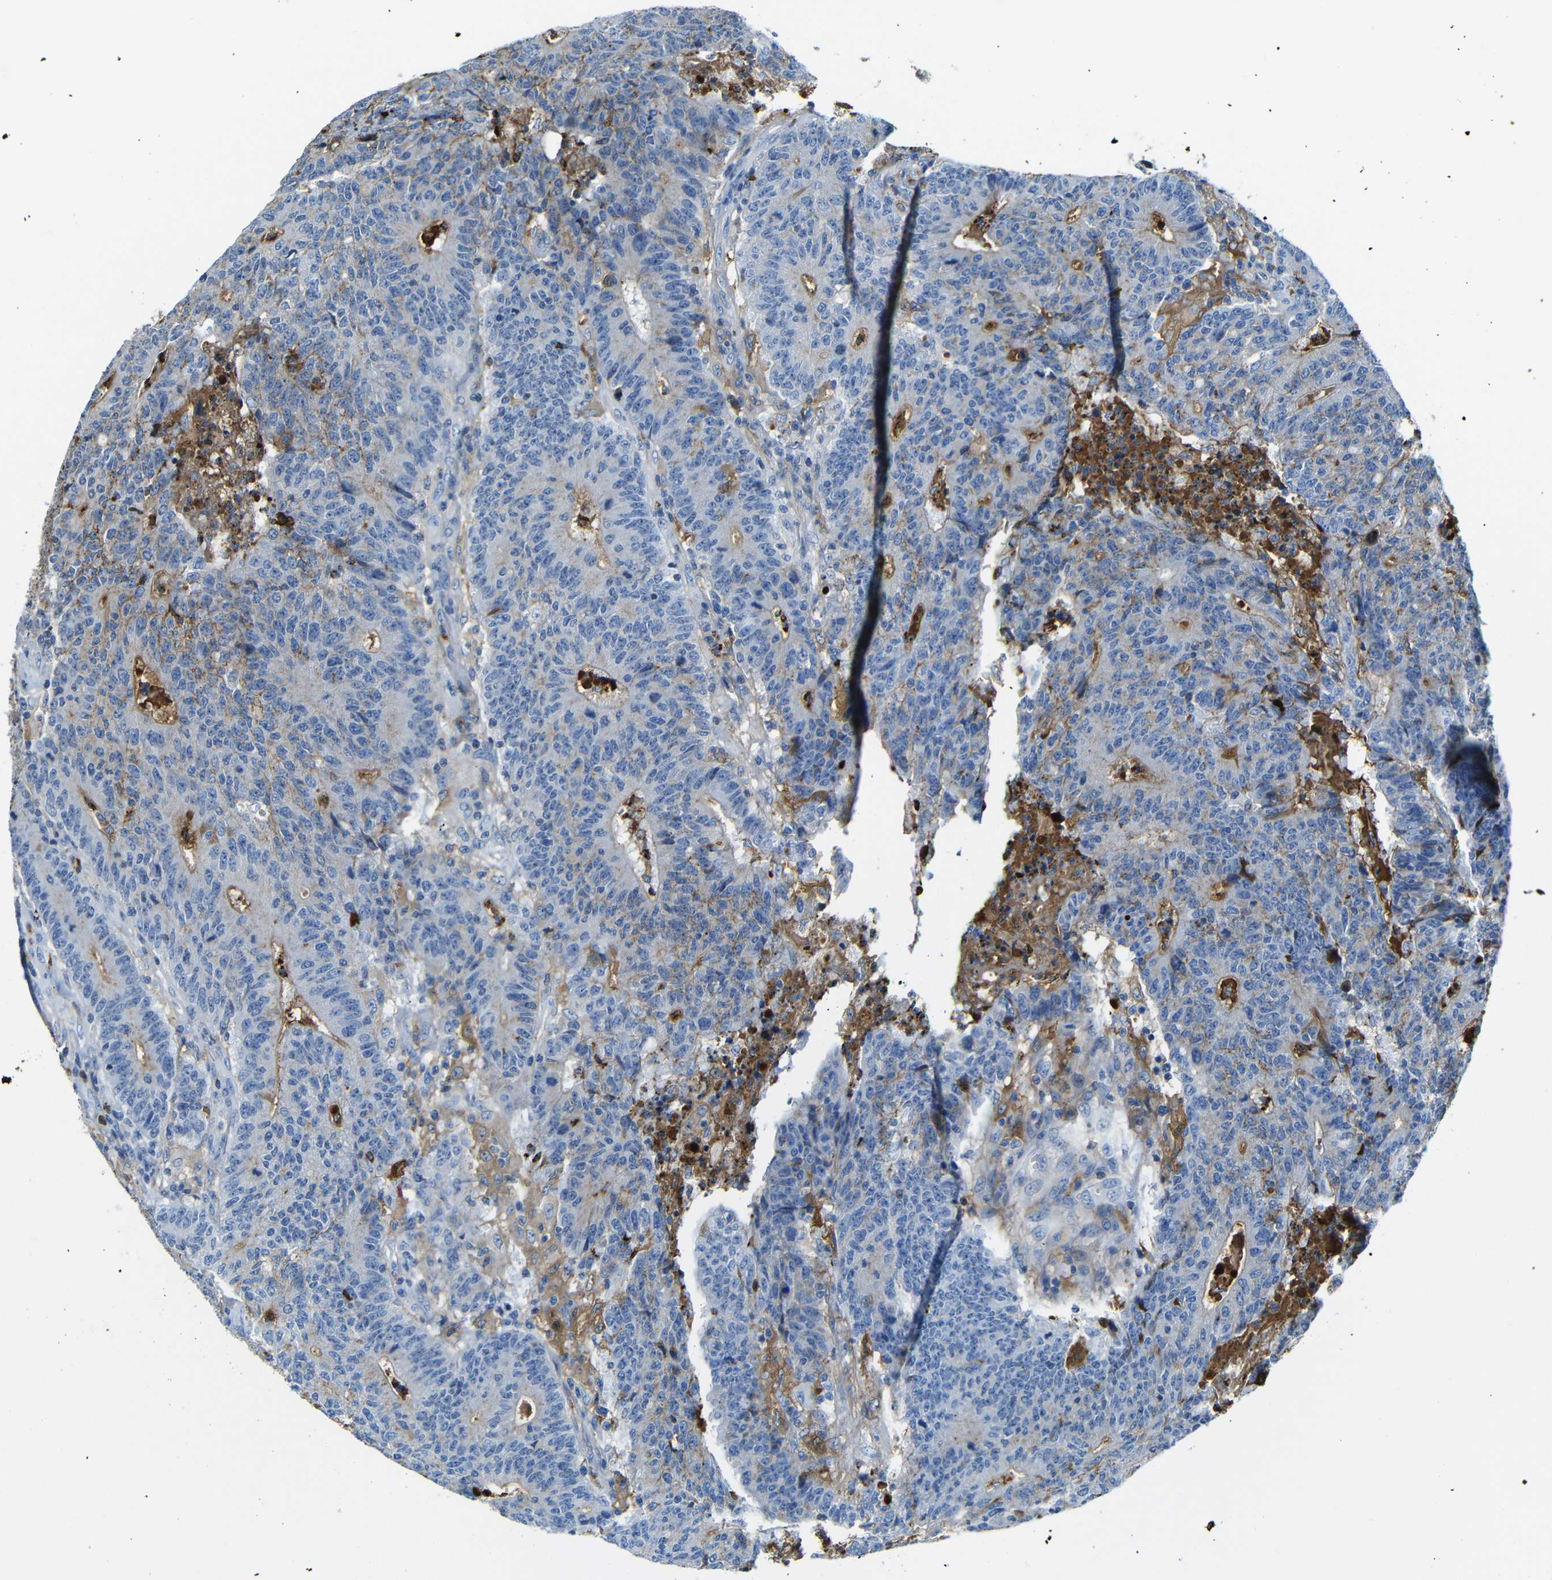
{"staining": {"intensity": "moderate", "quantity": "25%-75%", "location": "cytoplasmic/membranous"}, "tissue": "colorectal cancer", "cell_type": "Tumor cells", "image_type": "cancer", "snomed": [{"axis": "morphology", "description": "Normal tissue, NOS"}, {"axis": "morphology", "description": "Adenocarcinoma, NOS"}, {"axis": "topography", "description": "Colon"}], "caption": "Brown immunohistochemical staining in human colorectal adenocarcinoma reveals moderate cytoplasmic/membranous positivity in approximately 25%-75% of tumor cells.", "gene": "SERPINA1", "patient": {"sex": "female", "age": 75}}